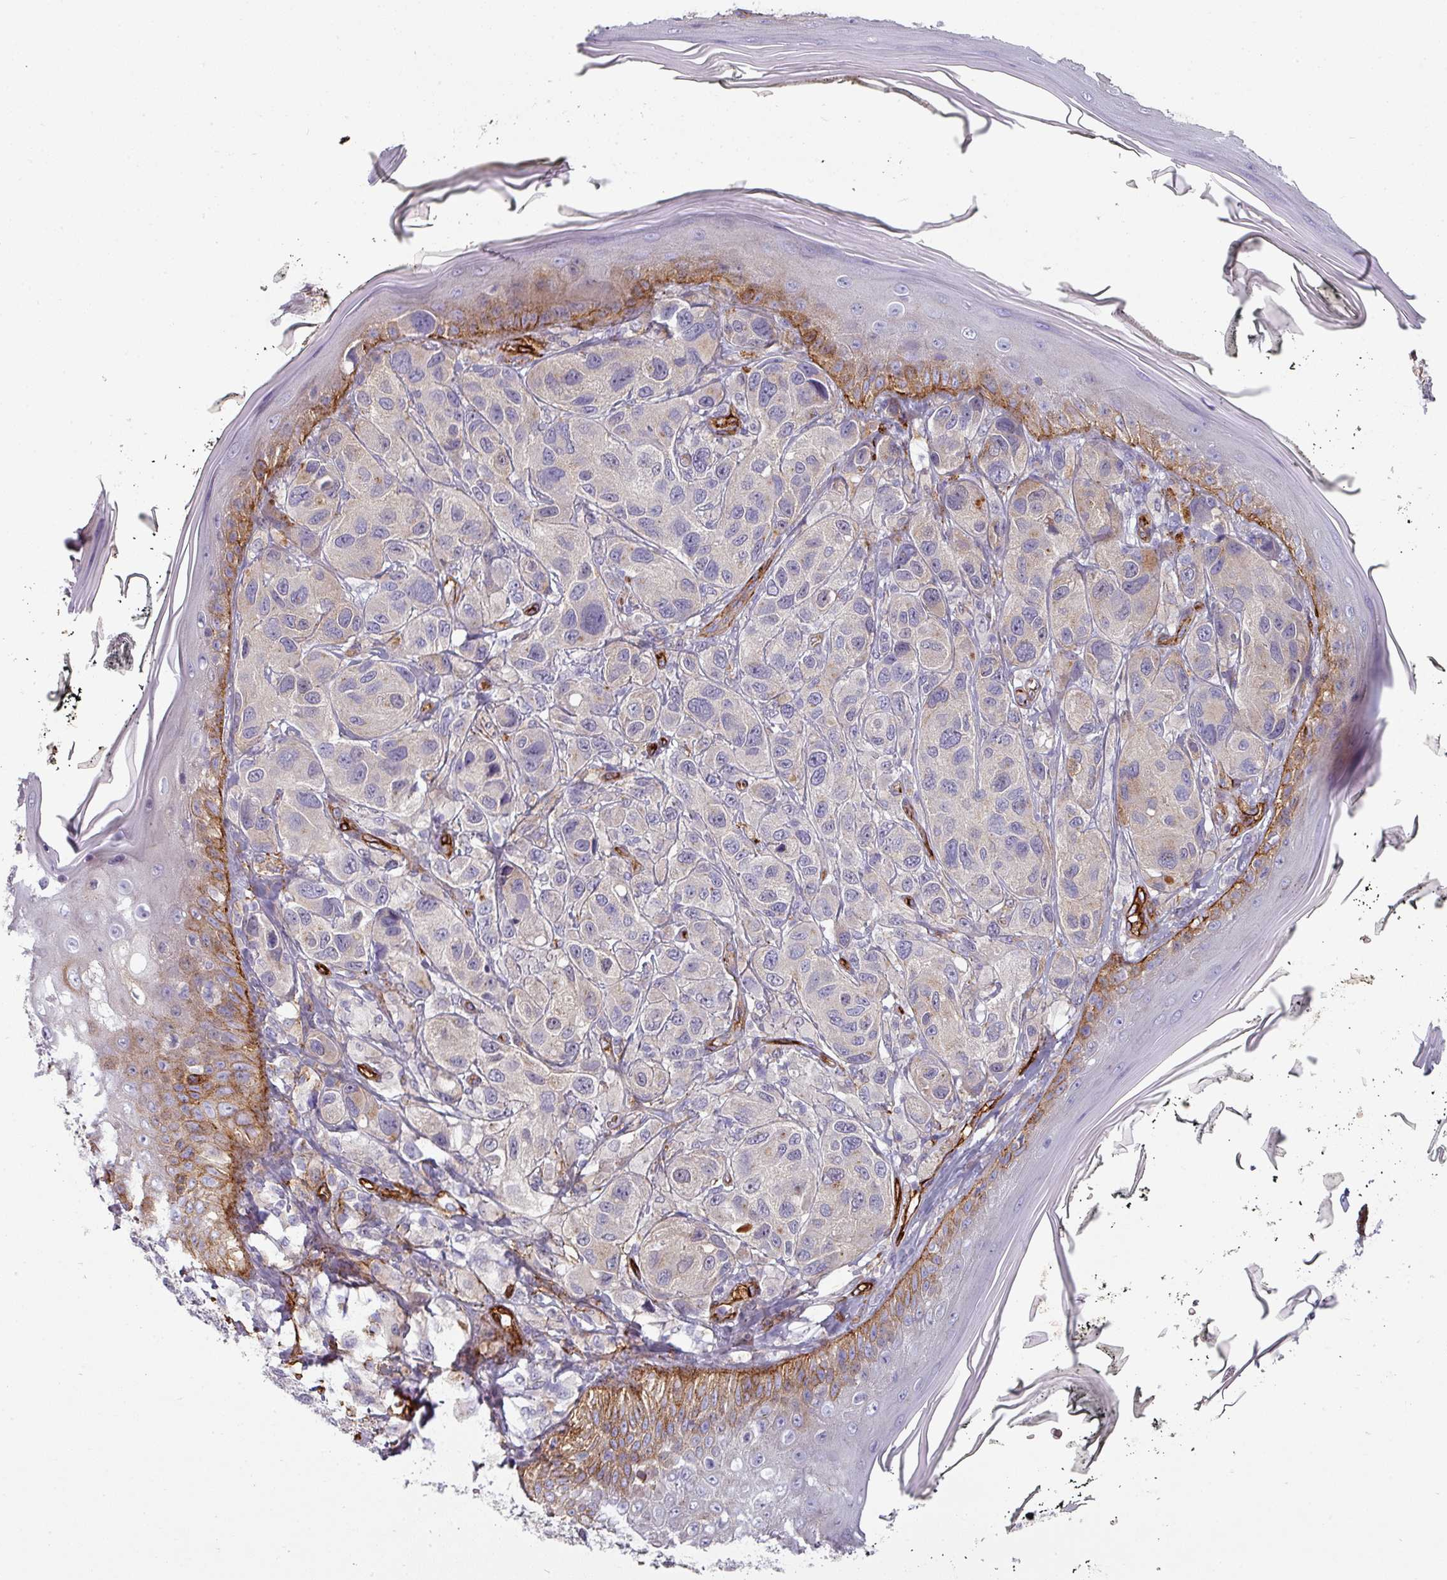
{"staining": {"intensity": "negative", "quantity": "none", "location": "none"}, "tissue": "melanoma", "cell_type": "Tumor cells", "image_type": "cancer", "snomed": [{"axis": "morphology", "description": "Malignant melanoma, NOS"}, {"axis": "topography", "description": "Skin"}], "caption": "Immunohistochemistry (IHC) photomicrograph of human melanoma stained for a protein (brown), which demonstrates no staining in tumor cells.", "gene": "PRODH2", "patient": {"sex": "male", "age": 42}}